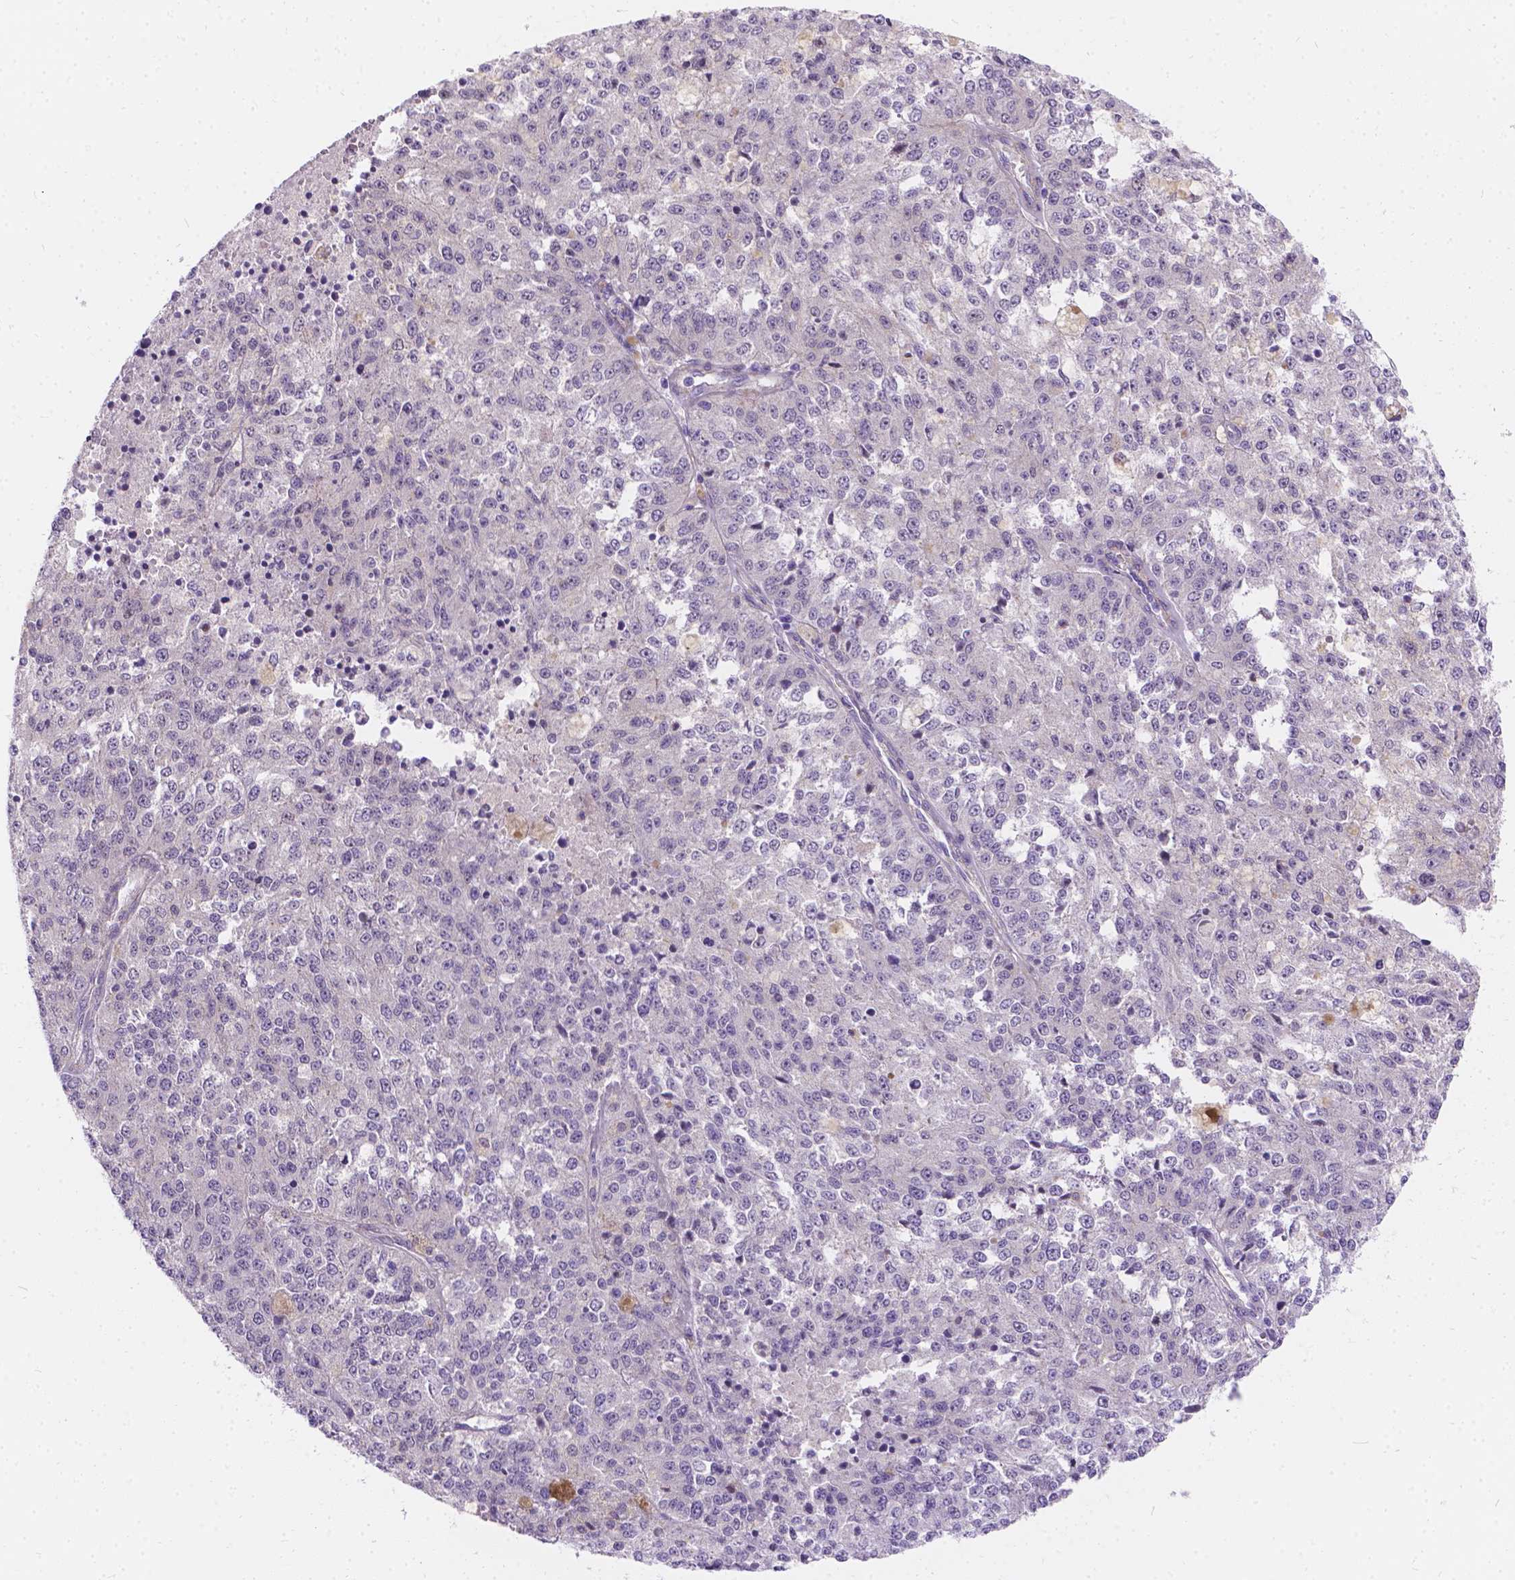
{"staining": {"intensity": "negative", "quantity": "none", "location": "none"}, "tissue": "melanoma", "cell_type": "Tumor cells", "image_type": "cancer", "snomed": [{"axis": "morphology", "description": "Malignant melanoma, Metastatic site"}, {"axis": "topography", "description": "Lymph node"}], "caption": "This is an immunohistochemistry (IHC) image of malignant melanoma (metastatic site). There is no expression in tumor cells.", "gene": "PALS1", "patient": {"sex": "female", "age": 64}}